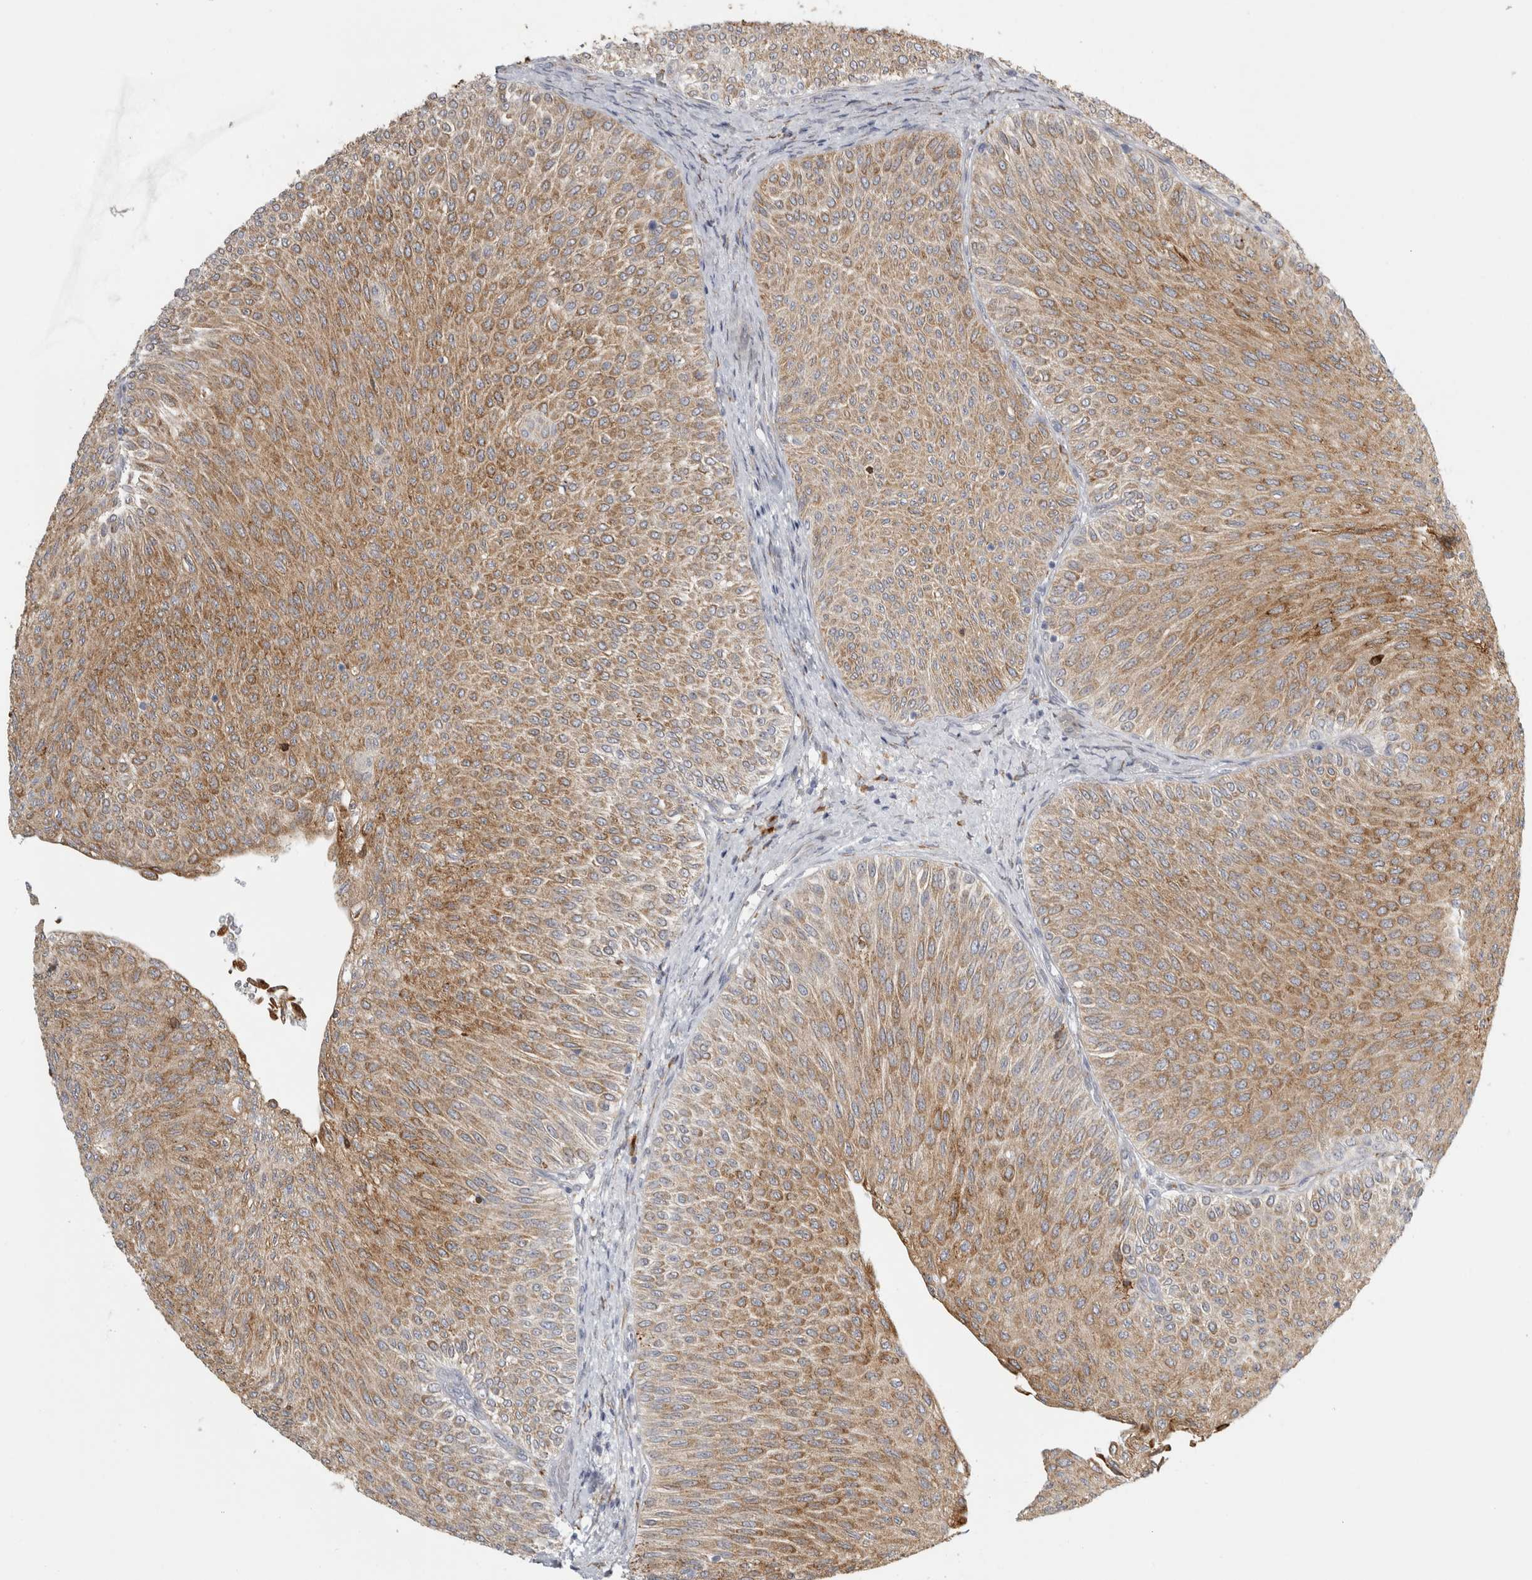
{"staining": {"intensity": "moderate", "quantity": ">75%", "location": "cytoplasmic/membranous"}, "tissue": "urothelial cancer", "cell_type": "Tumor cells", "image_type": "cancer", "snomed": [{"axis": "morphology", "description": "Urothelial carcinoma, Low grade"}, {"axis": "topography", "description": "Urinary bladder"}], "caption": "IHC staining of urothelial cancer, which demonstrates medium levels of moderate cytoplasmic/membranous staining in approximately >75% of tumor cells indicating moderate cytoplasmic/membranous protein staining. The staining was performed using DAB (brown) for protein detection and nuclei were counterstained in hematoxylin (blue).", "gene": "OSTN", "patient": {"sex": "male", "age": 78}}